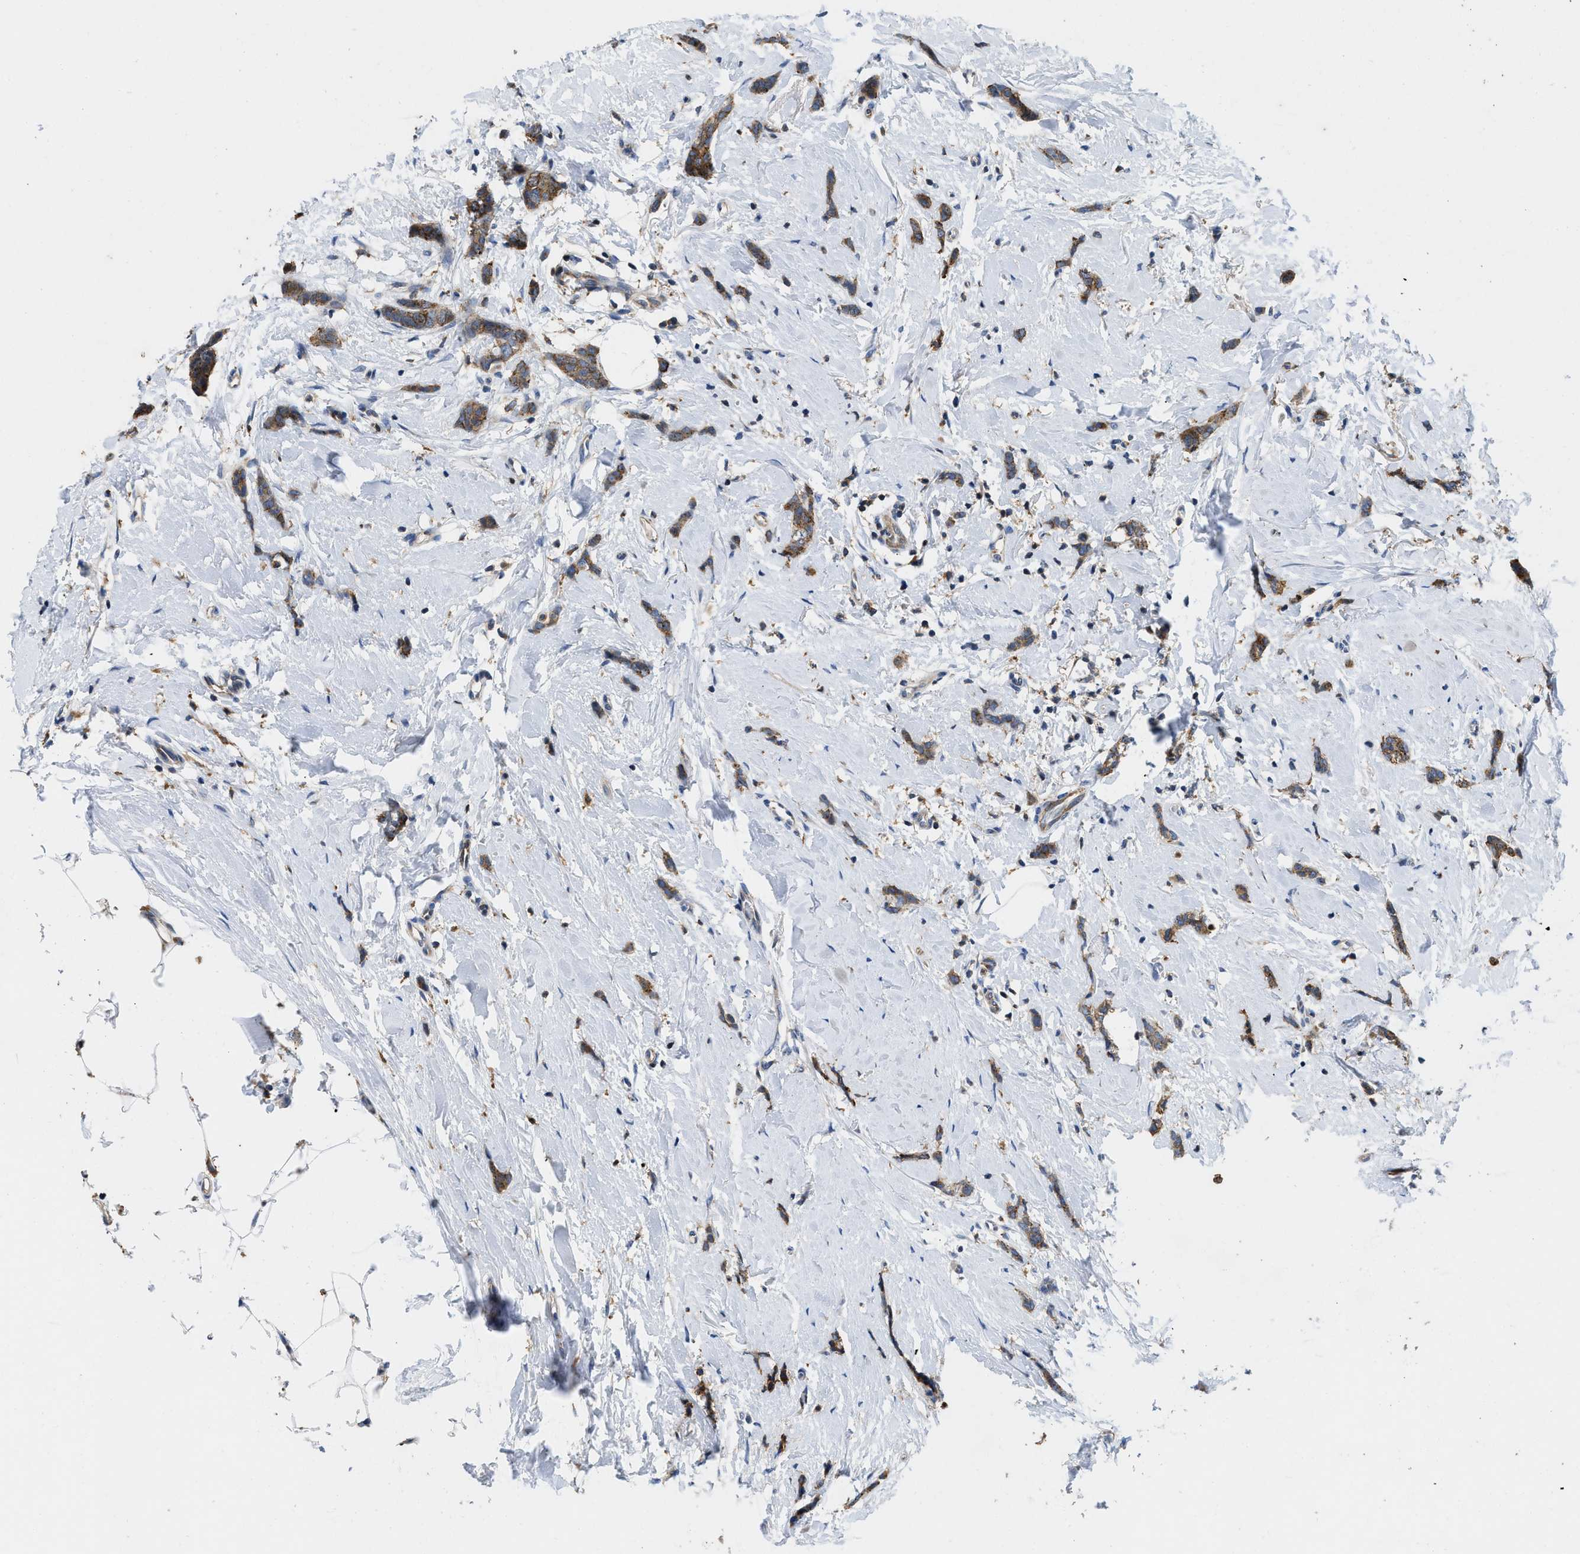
{"staining": {"intensity": "moderate", "quantity": ">75%", "location": "cytoplasmic/membranous"}, "tissue": "breast cancer", "cell_type": "Tumor cells", "image_type": "cancer", "snomed": [{"axis": "morphology", "description": "Lobular carcinoma"}, {"axis": "topography", "description": "Skin"}, {"axis": "topography", "description": "Breast"}], "caption": "Immunohistochemical staining of human breast cancer (lobular carcinoma) displays medium levels of moderate cytoplasmic/membranous protein expression in approximately >75% of tumor cells. (DAB IHC, brown staining for protein, blue staining for nuclei).", "gene": "ENPP4", "patient": {"sex": "female", "age": 46}}